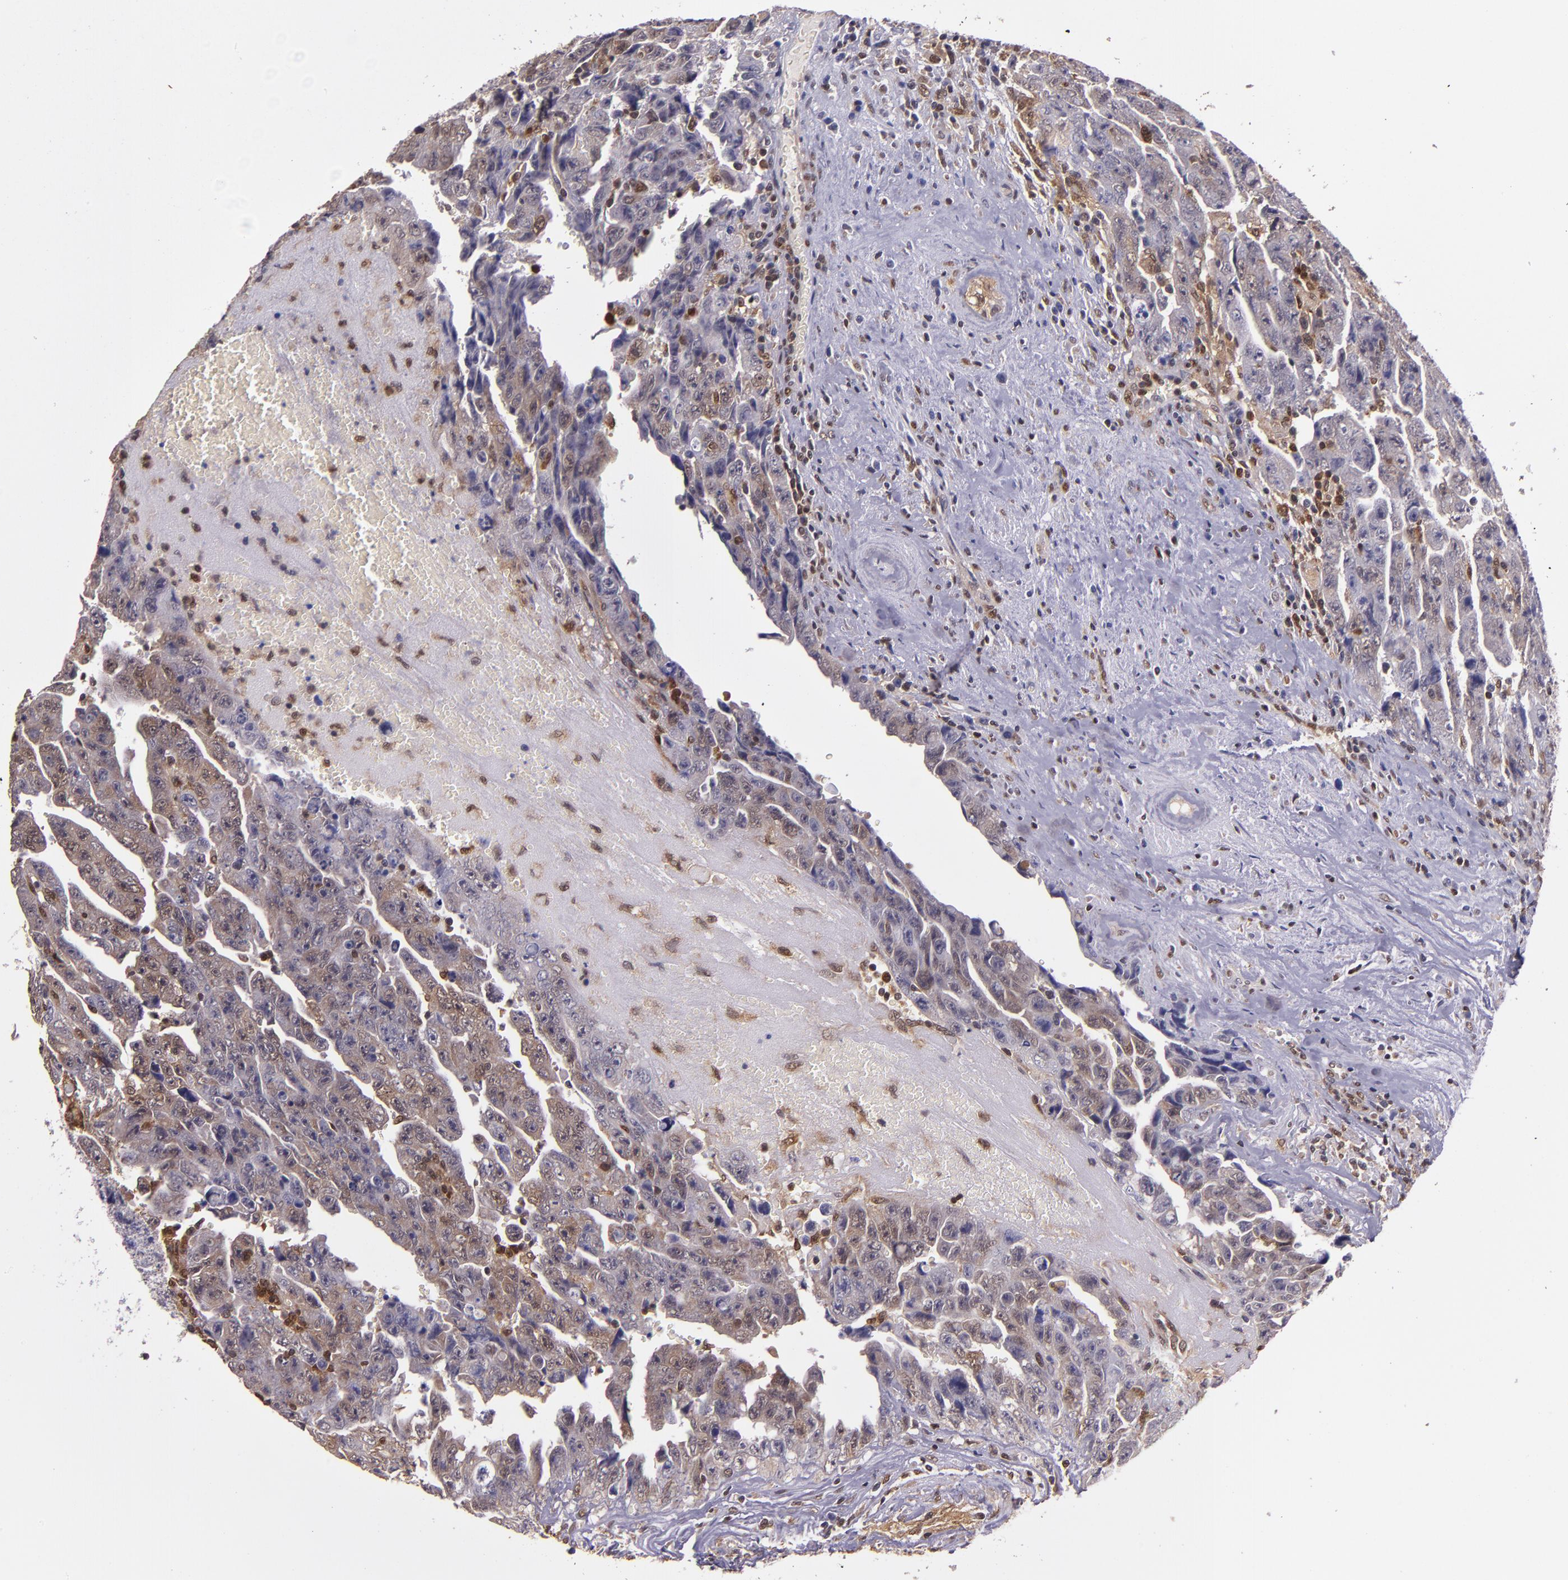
{"staining": {"intensity": "moderate", "quantity": "<25%", "location": "cytoplasmic/membranous,nuclear"}, "tissue": "testis cancer", "cell_type": "Tumor cells", "image_type": "cancer", "snomed": [{"axis": "morphology", "description": "Carcinoma, Embryonal, NOS"}, {"axis": "topography", "description": "Testis"}], "caption": "A brown stain highlights moderate cytoplasmic/membranous and nuclear staining of a protein in testis cancer tumor cells. The staining was performed using DAB to visualize the protein expression in brown, while the nuclei were stained in blue with hematoxylin (Magnification: 20x).", "gene": "STAT6", "patient": {"sex": "male", "age": 28}}